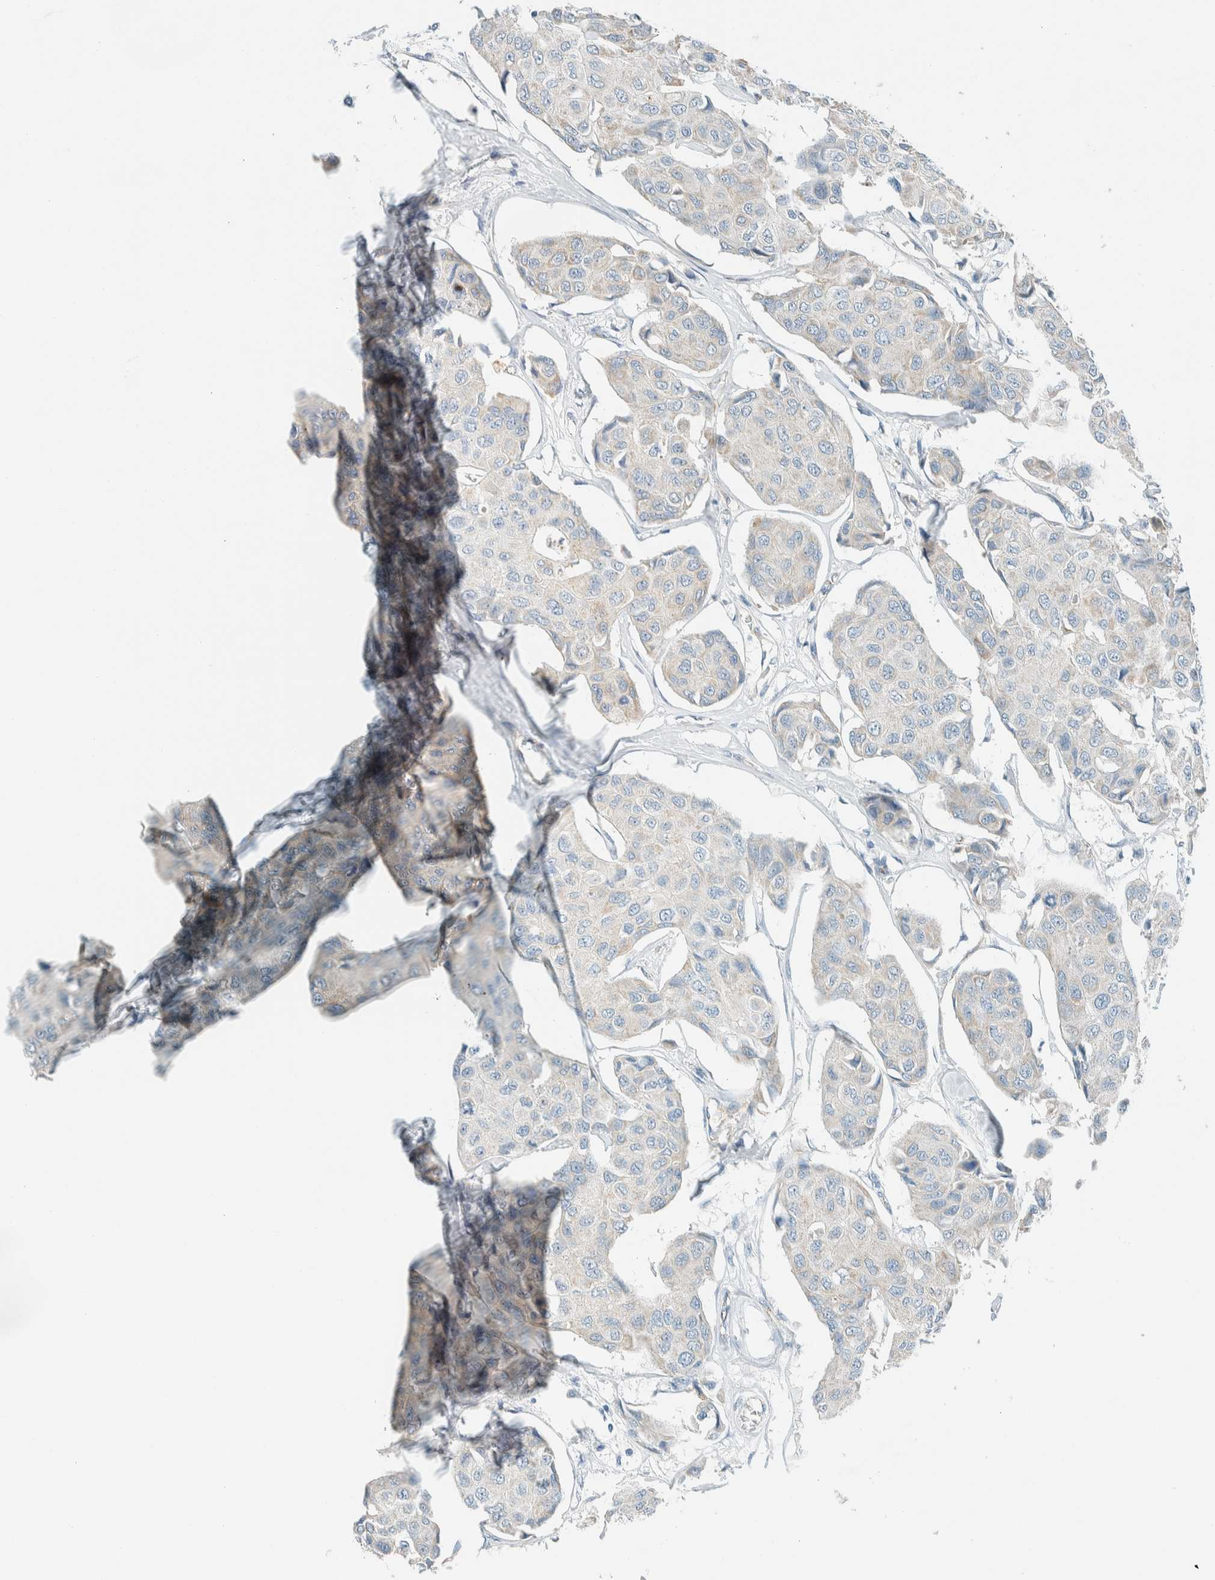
{"staining": {"intensity": "weak", "quantity": "<25%", "location": "cytoplasmic/membranous"}, "tissue": "breast cancer", "cell_type": "Tumor cells", "image_type": "cancer", "snomed": [{"axis": "morphology", "description": "Duct carcinoma"}, {"axis": "topography", "description": "Breast"}], "caption": "A high-resolution image shows immunohistochemistry staining of invasive ductal carcinoma (breast), which demonstrates no significant expression in tumor cells. The staining was performed using DAB (3,3'-diaminobenzidine) to visualize the protein expression in brown, while the nuclei were stained in blue with hematoxylin (Magnification: 20x).", "gene": "SLFN12", "patient": {"sex": "female", "age": 80}}